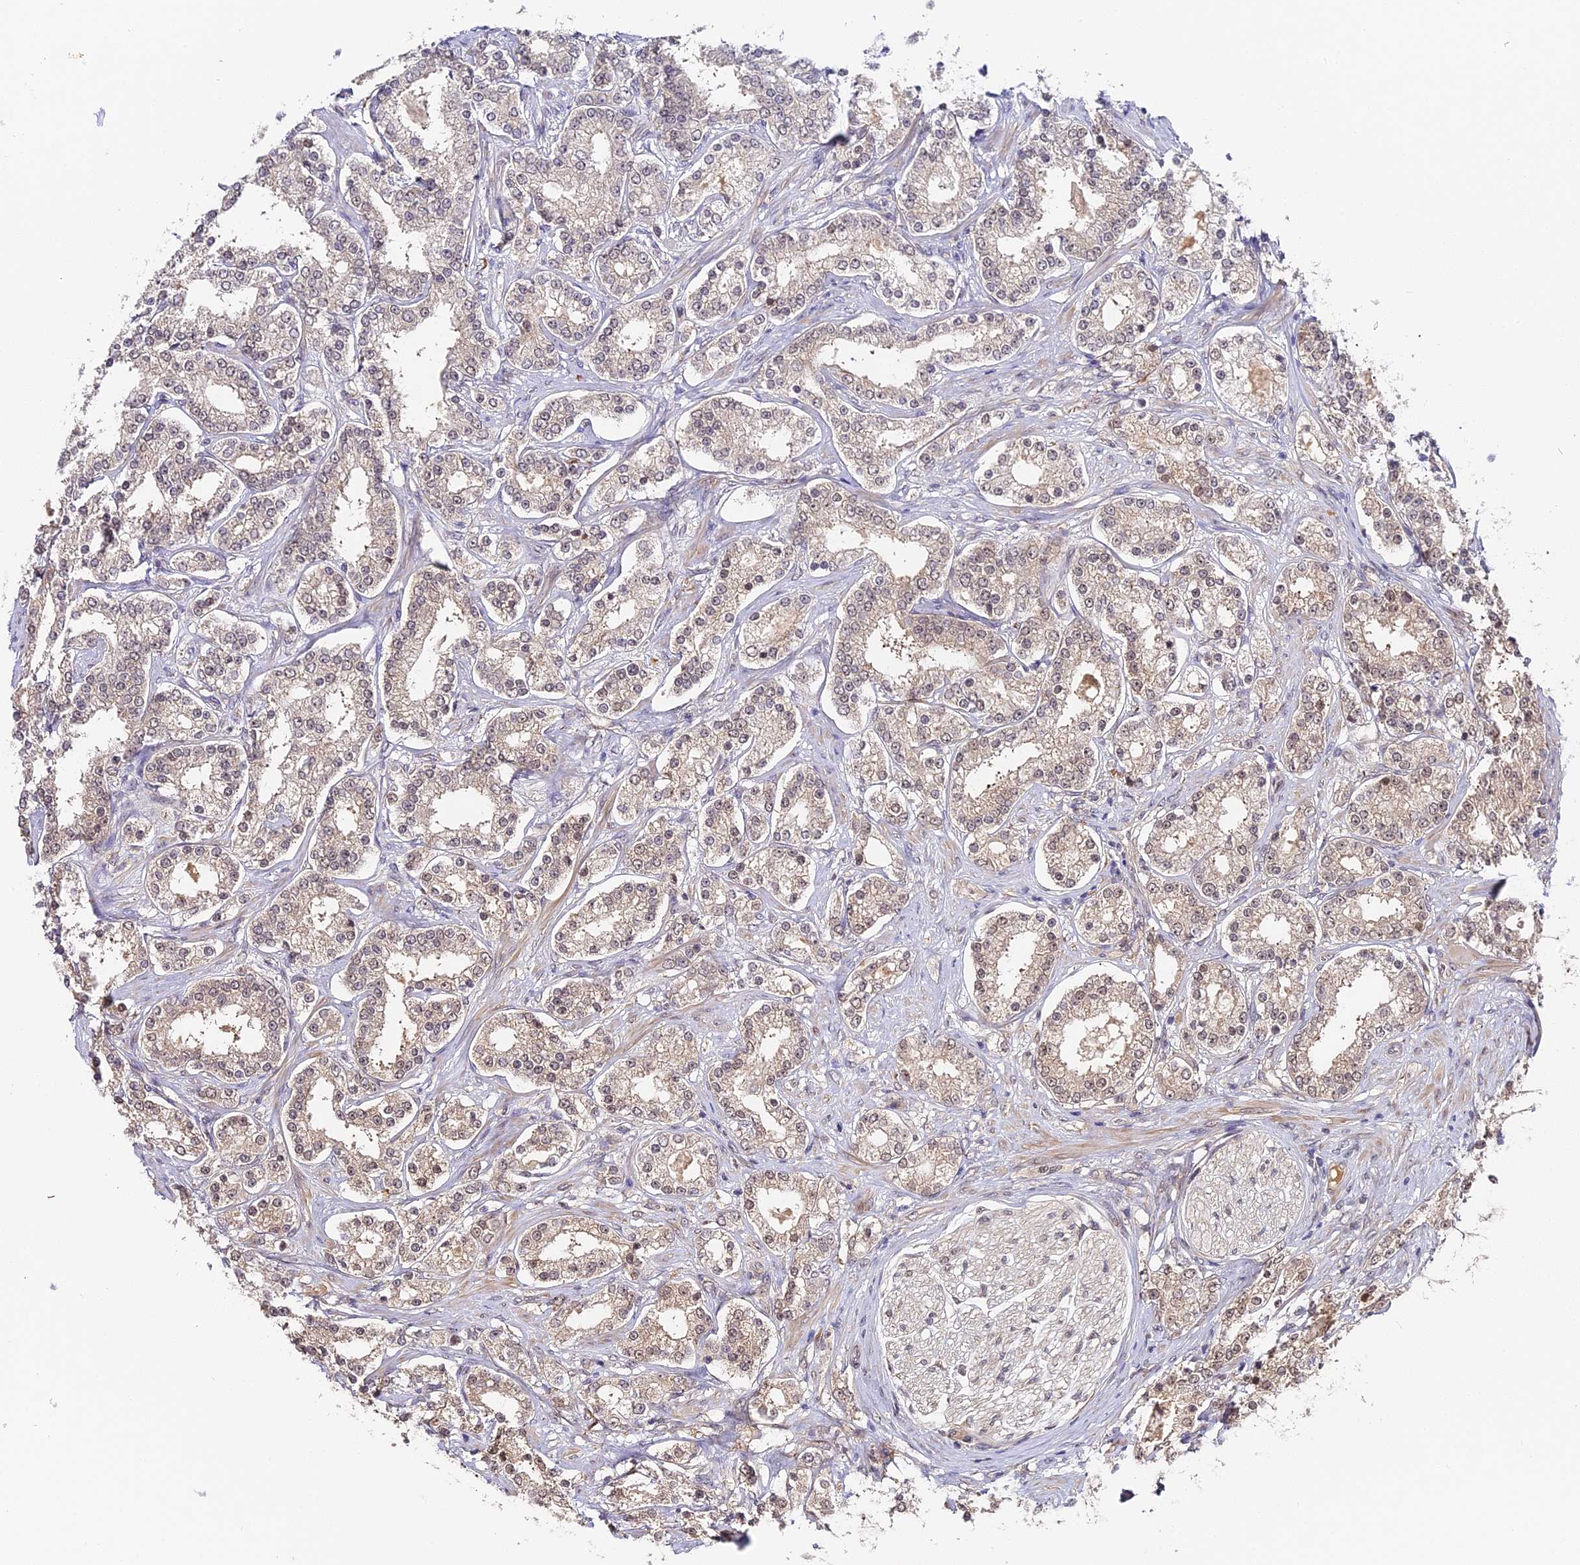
{"staining": {"intensity": "weak", "quantity": "<25%", "location": "nuclear"}, "tissue": "prostate cancer", "cell_type": "Tumor cells", "image_type": "cancer", "snomed": [{"axis": "morphology", "description": "Normal tissue, NOS"}, {"axis": "morphology", "description": "Adenocarcinoma, High grade"}, {"axis": "topography", "description": "Prostate"}], "caption": "This image is of prostate cancer (high-grade adenocarcinoma) stained with immunohistochemistry to label a protein in brown with the nuclei are counter-stained blue. There is no staining in tumor cells.", "gene": "IMPACT", "patient": {"sex": "male", "age": 83}}